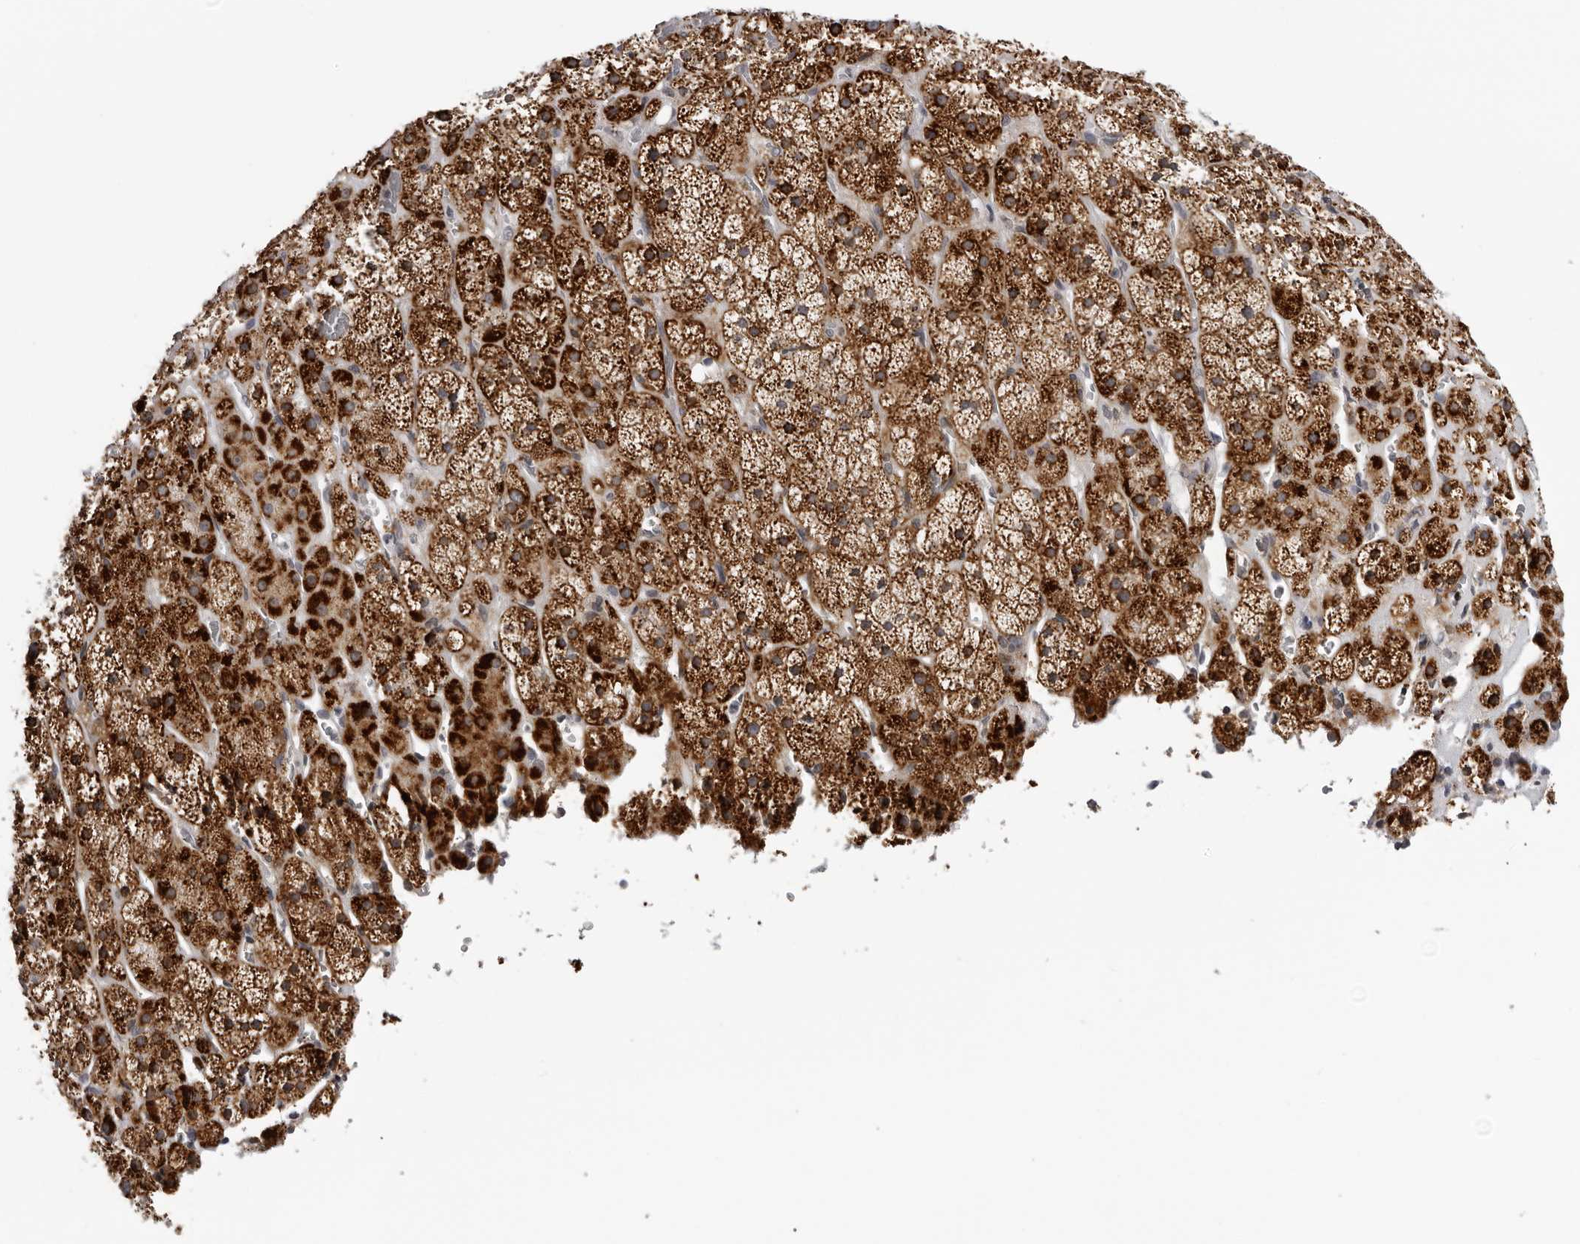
{"staining": {"intensity": "strong", "quantity": ">75%", "location": "cytoplasmic/membranous"}, "tissue": "adrenal gland", "cell_type": "Glandular cells", "image_type": "normal", "snomed": [{"axis": "morphology", "description": "Normal tissue, NOS"}, {"axis": "topography", "description": "Adrenal gland"}], "caption": "An IHC image of unremarkable tissue is shown. Protein staining in brown shows strong cytoplasmic/membranous positivity in adrenal gland within glandular cells. (DAB (3,3'-diaminobenzidine) IHC, brown staining for protein, blue staining for nuclei).", "gene": "CPT2", "patient": {"sex": "male", "age": 57}}